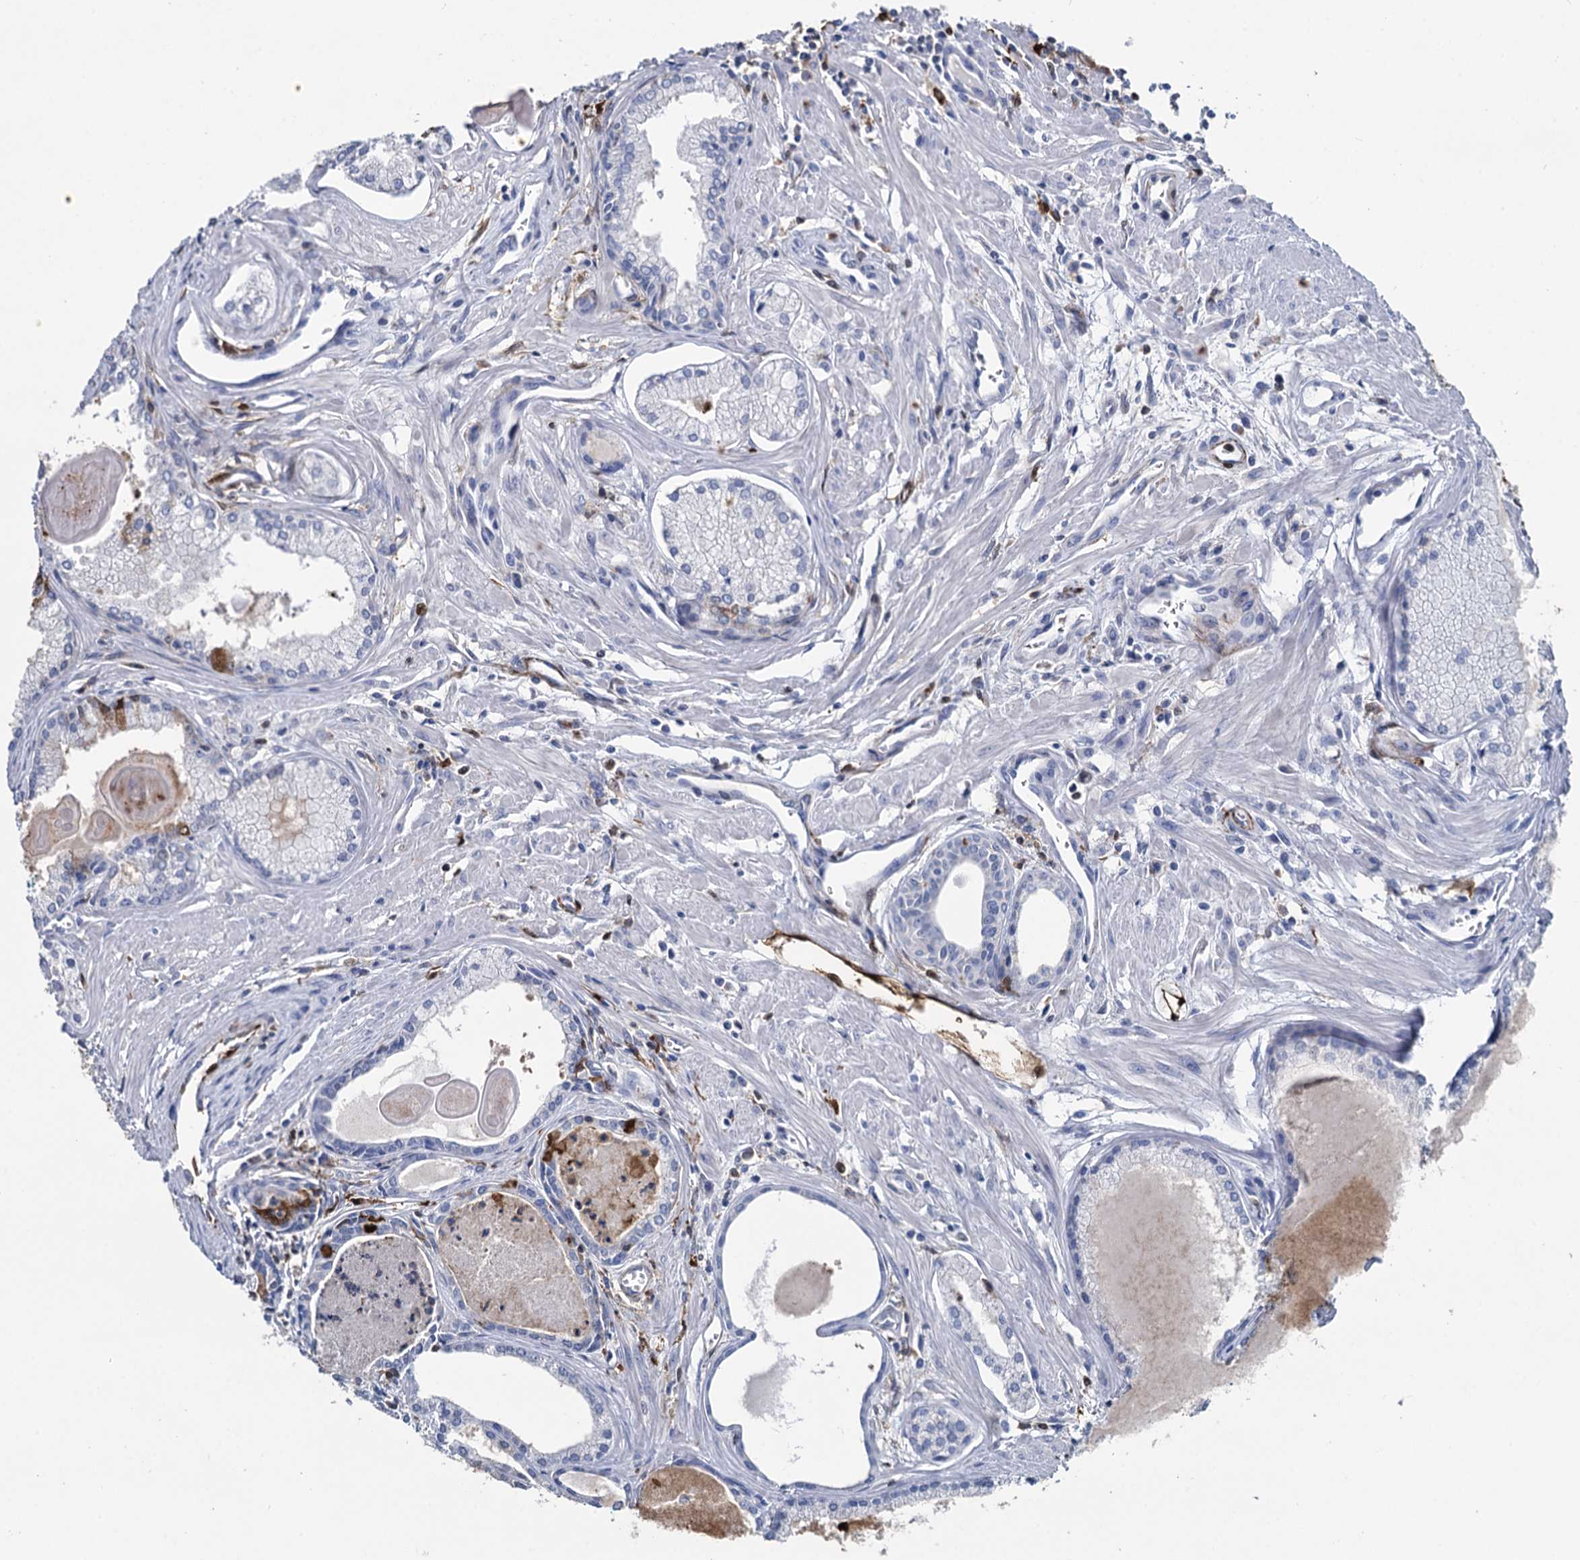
{"staining": {"intensity": "negative", "quantity": "none", "location": "none"}, "tissue": "prostate cancer", "cell_type": "Tumor cells", "image_type": "cancer", "snomed": [{"axis": "morphology", "description": "Adenocarcinoma, High grade"}, {"axis": "topography", "description": "Prostate"}], "caption": "A high-resolution histopathology image shows IHC staining of adenocarcinoma (high-grade) (prostate), which demonstrates no significant staining in tumor cells.", "gene": "FABP5", "patient": {"sex": "male", "age": 68}}